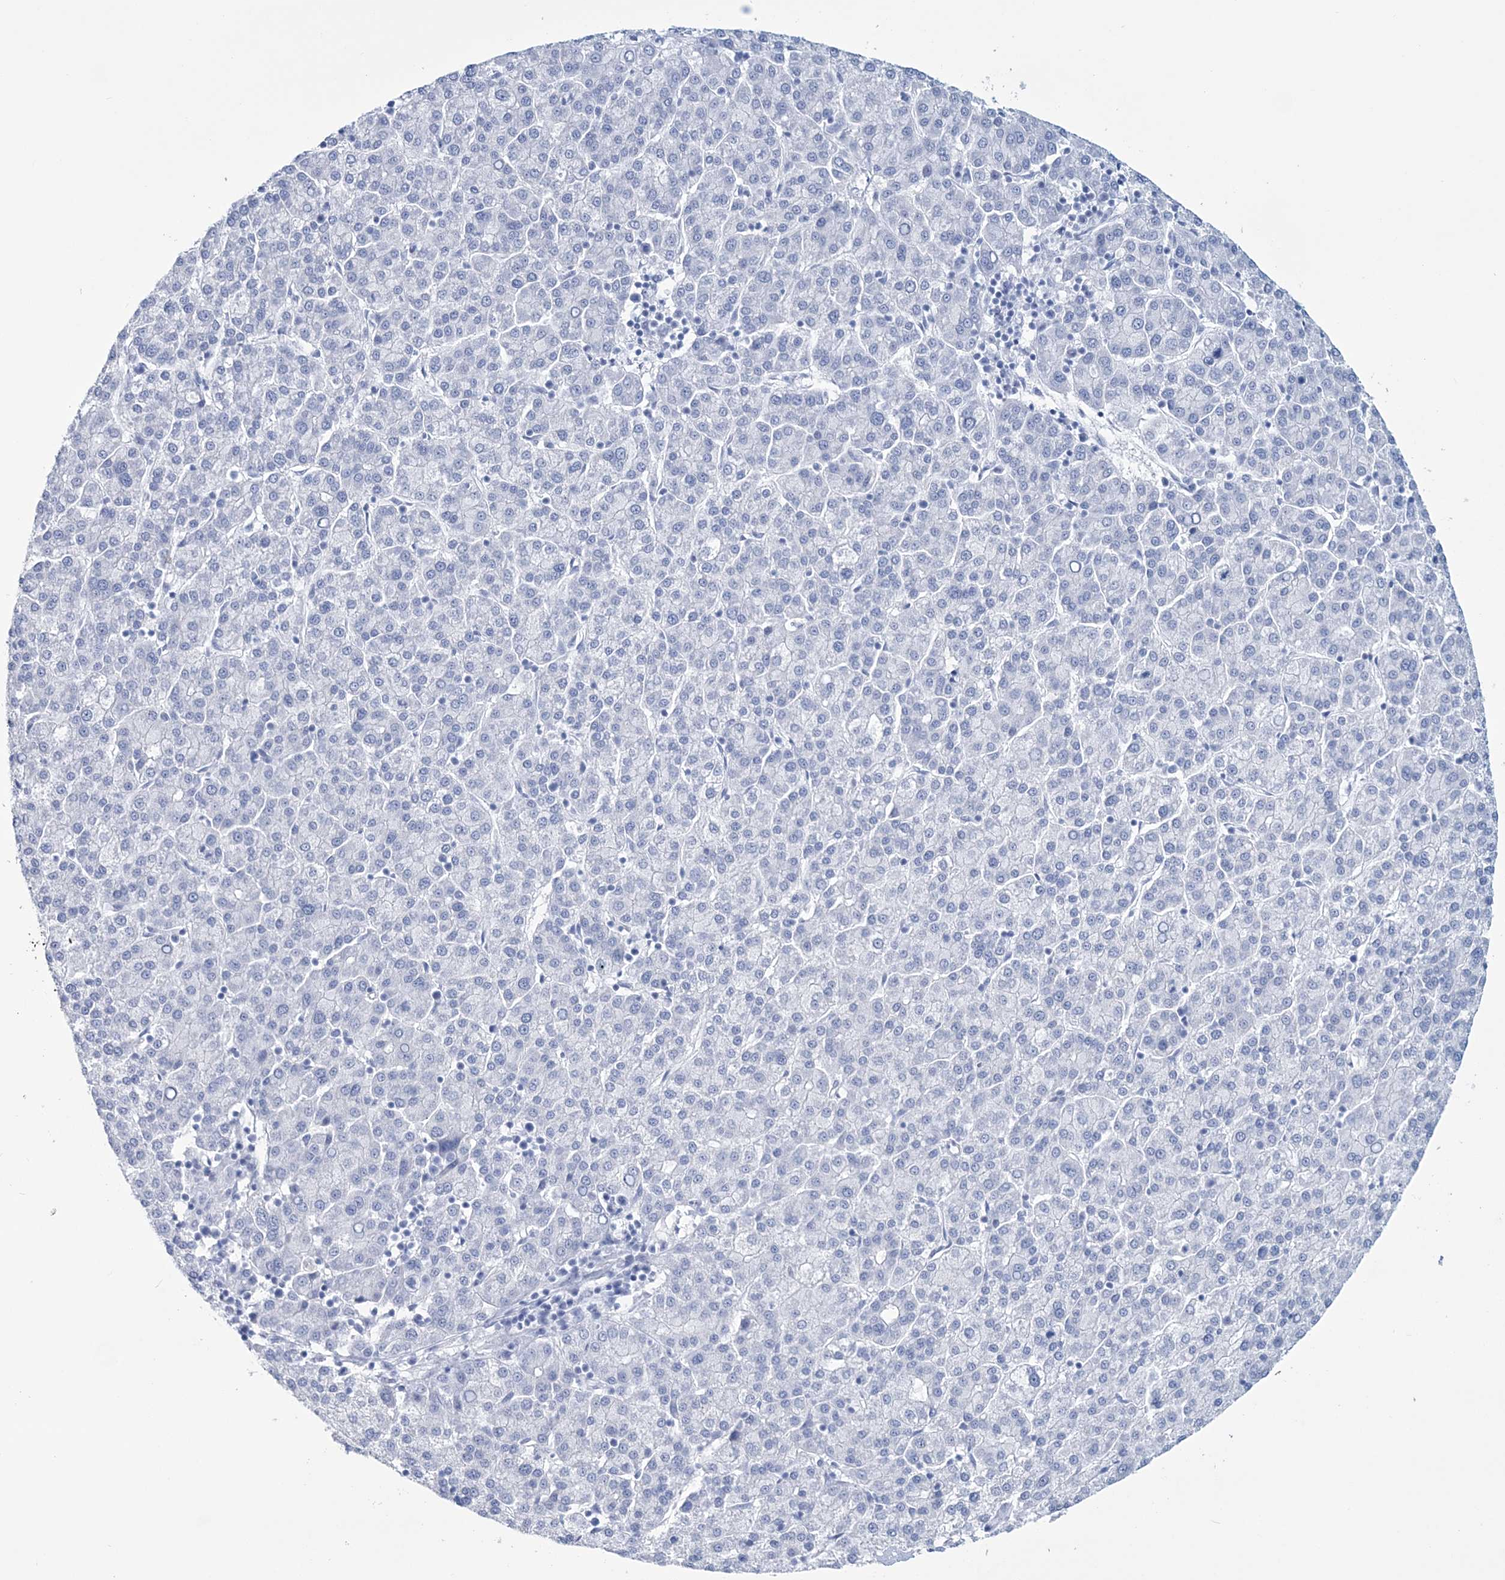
{"staining": {"intensity": "negative", "quantity": "none", "location": "none"}, "tissue": "liver cancer", "cell_type": "Tumor cells", "image_type": "cancer", "snomed": [{"axis": "morphology", "description": "Carcinoma, Hepatocellular, NOS"}, {"axis": "topography", "description": "Liver"}], "caption": "Hepatocellular carcinoma (liver) stained for a protein using immunohistochemistry demonstrates no expression tumor cells.", "gene": "DPCD", "patient": {"sex": "female", "age": 58}}